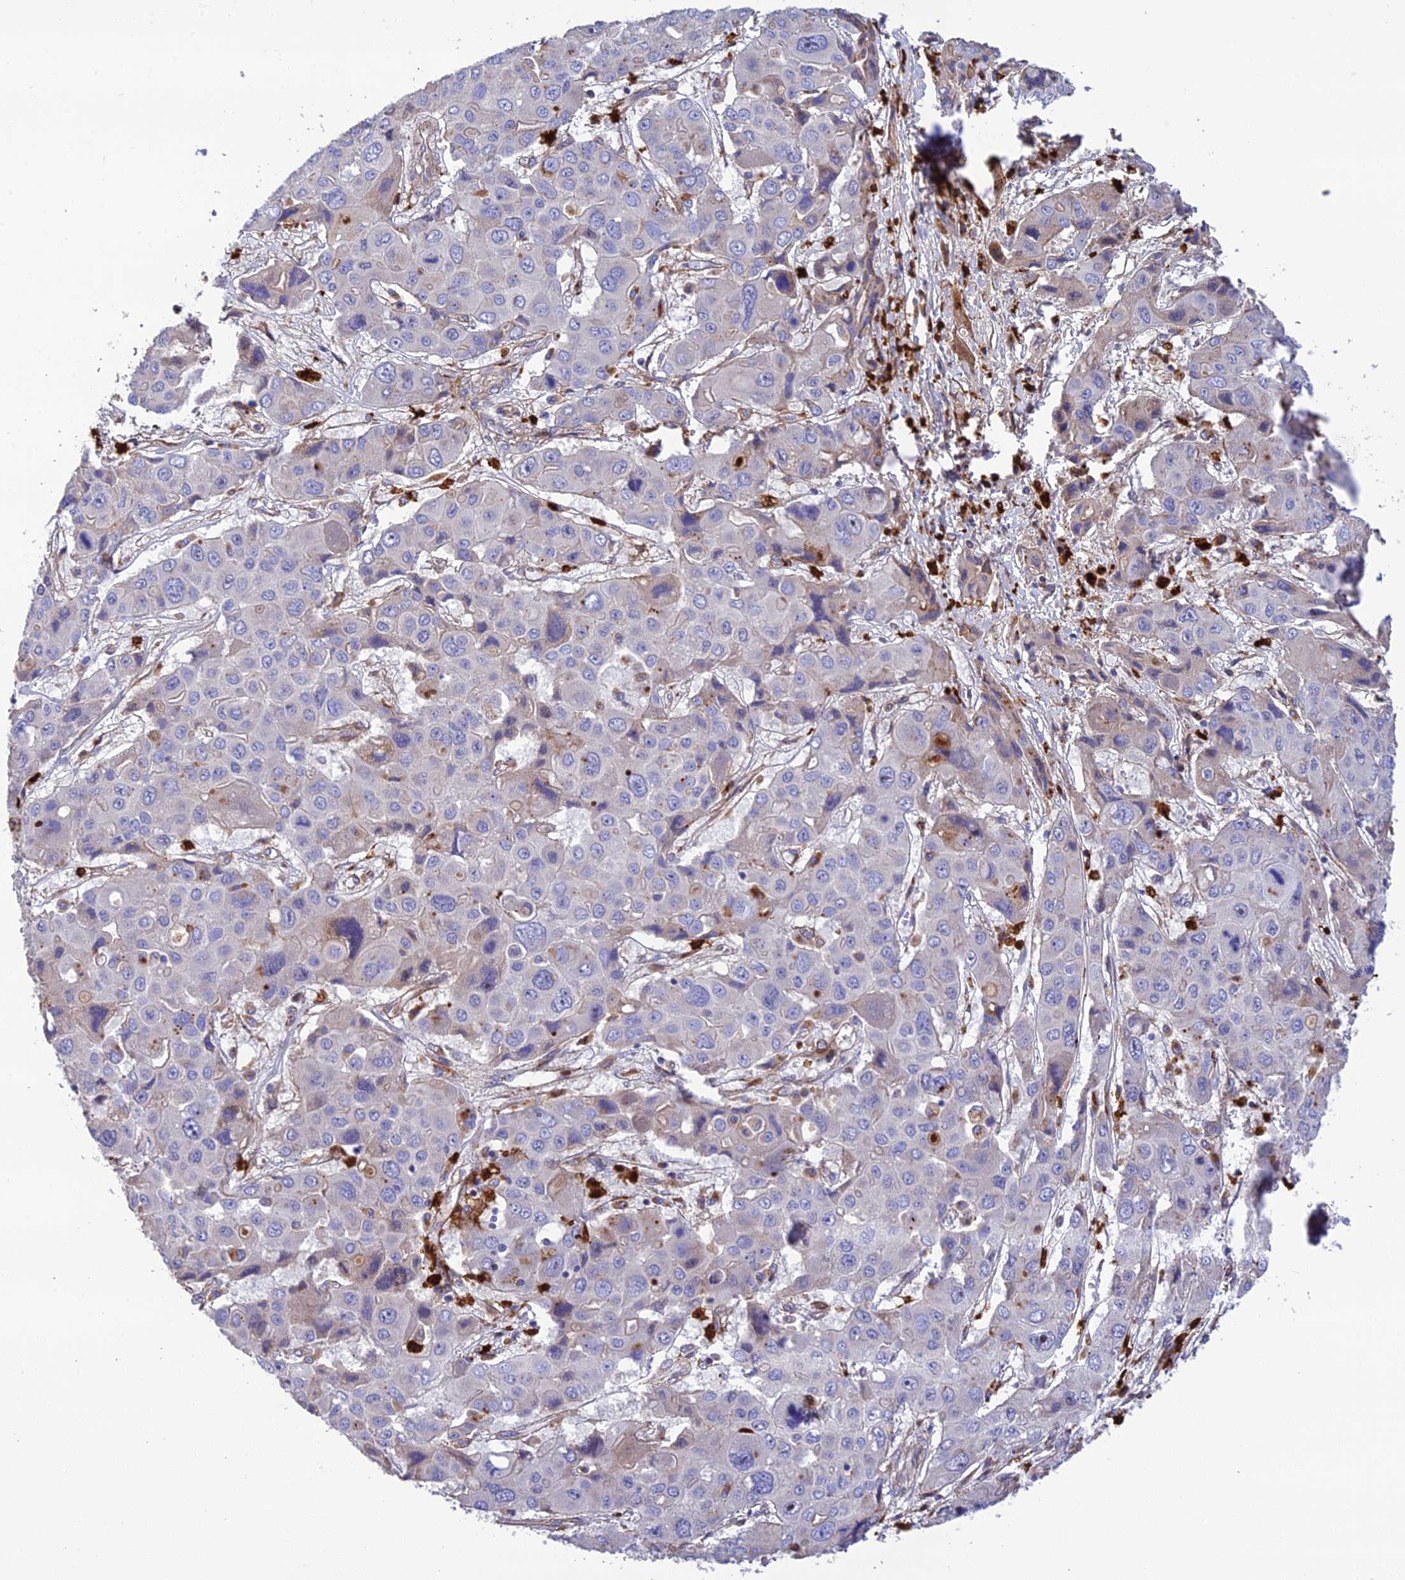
{"staining": {"intensity": "negative", "quantity": "none", "location": "none"}, "tissue": "liver cancer", "cell_type": "Tumor cells", "image_type": "cancer", "snomed": [{"axis": "morphology", "description": "Cholangiocarcinoma"}, {"axis": "topography", "description": "Liver"}], "caption": "High power microscopy histopathology image of an IHC micrograph of liver cancer, revealing no significant expression in tumor cells.", "gene": "CPSF4L", "patient": {"sex": "male", "age": 67}}